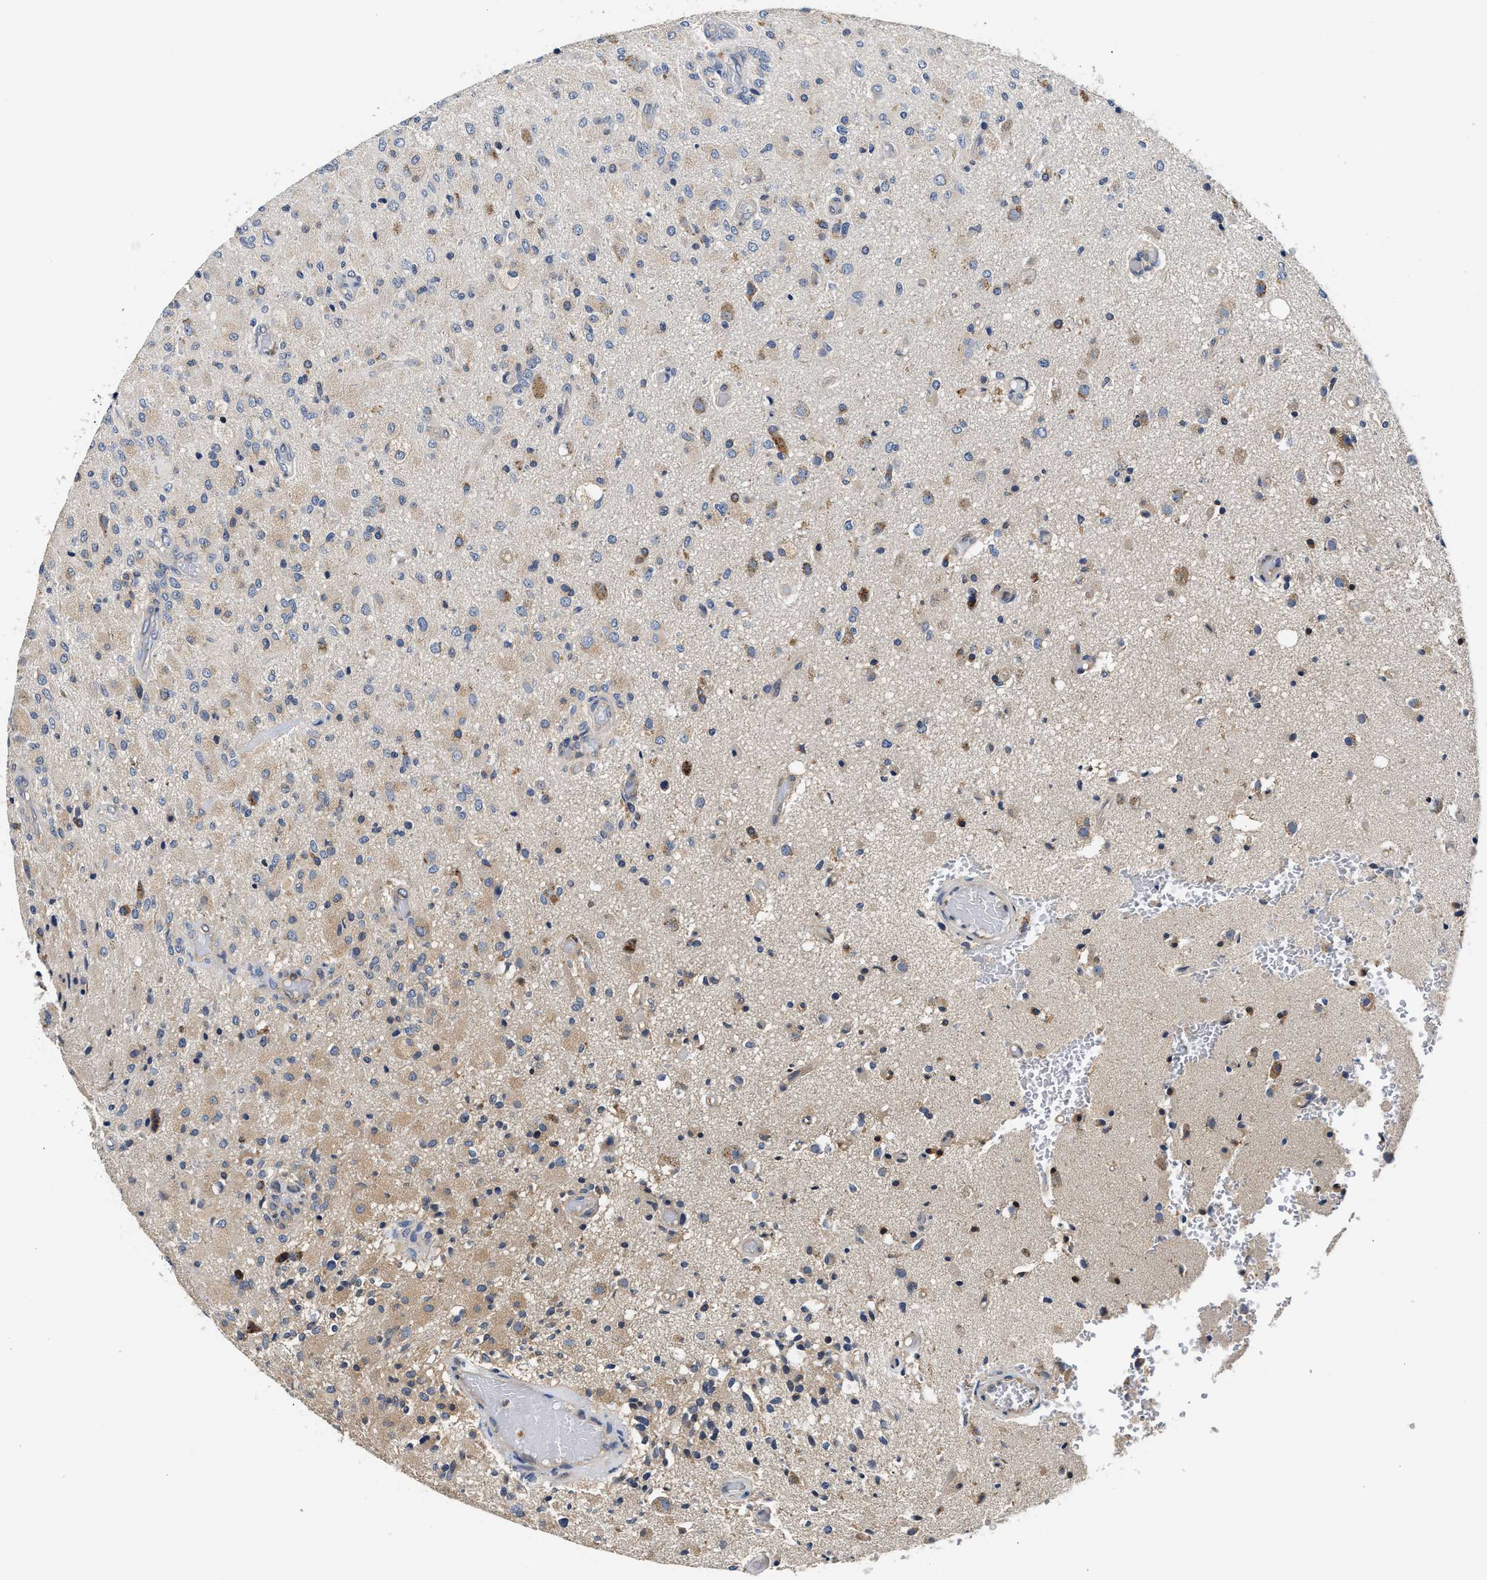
{"staining": {"intensity": "weak", "quantity": "<25%", "location": "cytoplasmic/membranous"}, "tissue": "glioma", "cell_type": "Tumor cells", "image_type": "cancer", "snomed": [{"axis": "morphology", "description": "Normal tissue, NOS"}, {"axis": "morphology", "description": "Glioma, malignant, High grade"}, {"axis": "topography", "description": "Cerebral cortex"}], "caption": "This is an IHC photomicrograph of human malignant glioma (high-grade). There is no expression in tumor cells.", "gene": "FAM185A", "patient": {"sex": "male", "age": 77}}